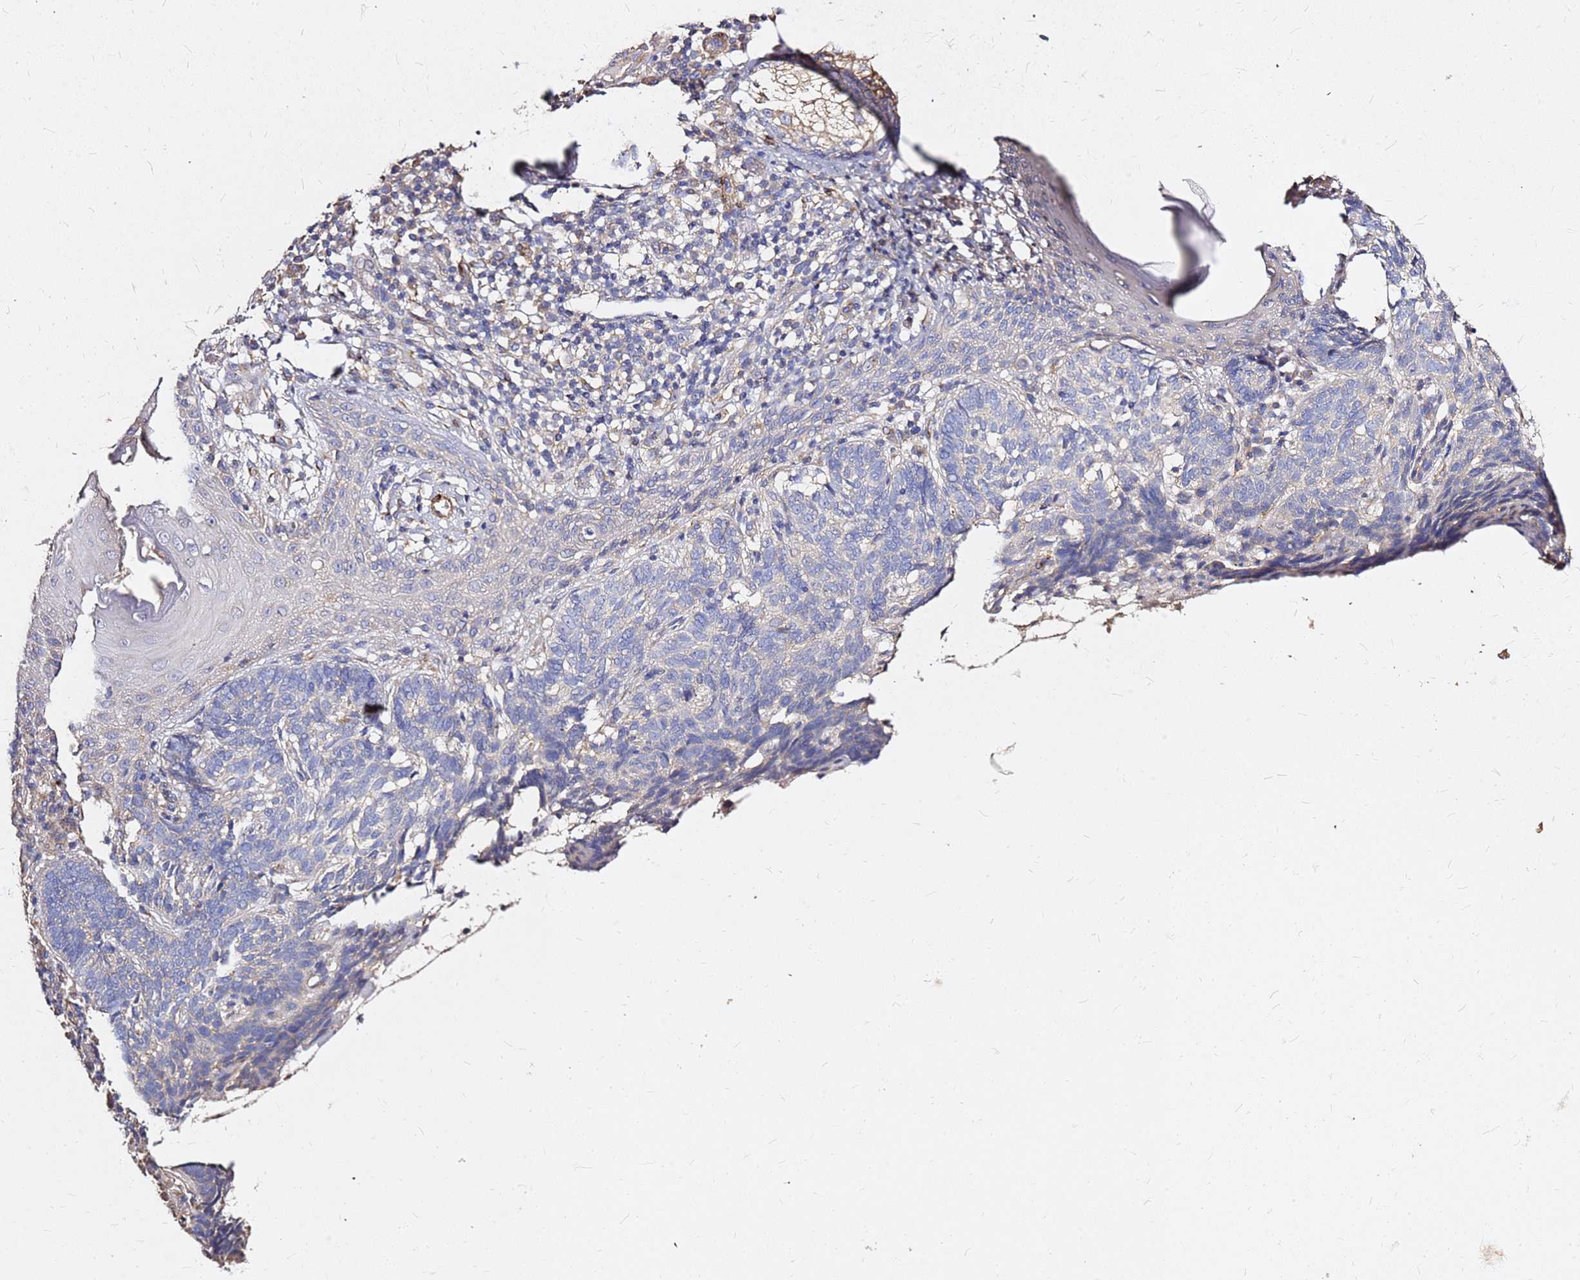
{"staining": {"intensity": "negative", "quantity": "none", "location": "none"}, "tissue": "skin cancer", "cell_type": "Tumor cells", "image_type": "cancer", "snomed": [{"axis": "morphology", "description": "Basal cell carcinoma"}, {"axis": "topography", "description": "Skin"}], "caption": "Histopathology image shows no protein staining in tumor cells of skin basal cell carcinoma tissue.", "gene": "EXD3", "patient": {"sex": "male", "age": 88}}